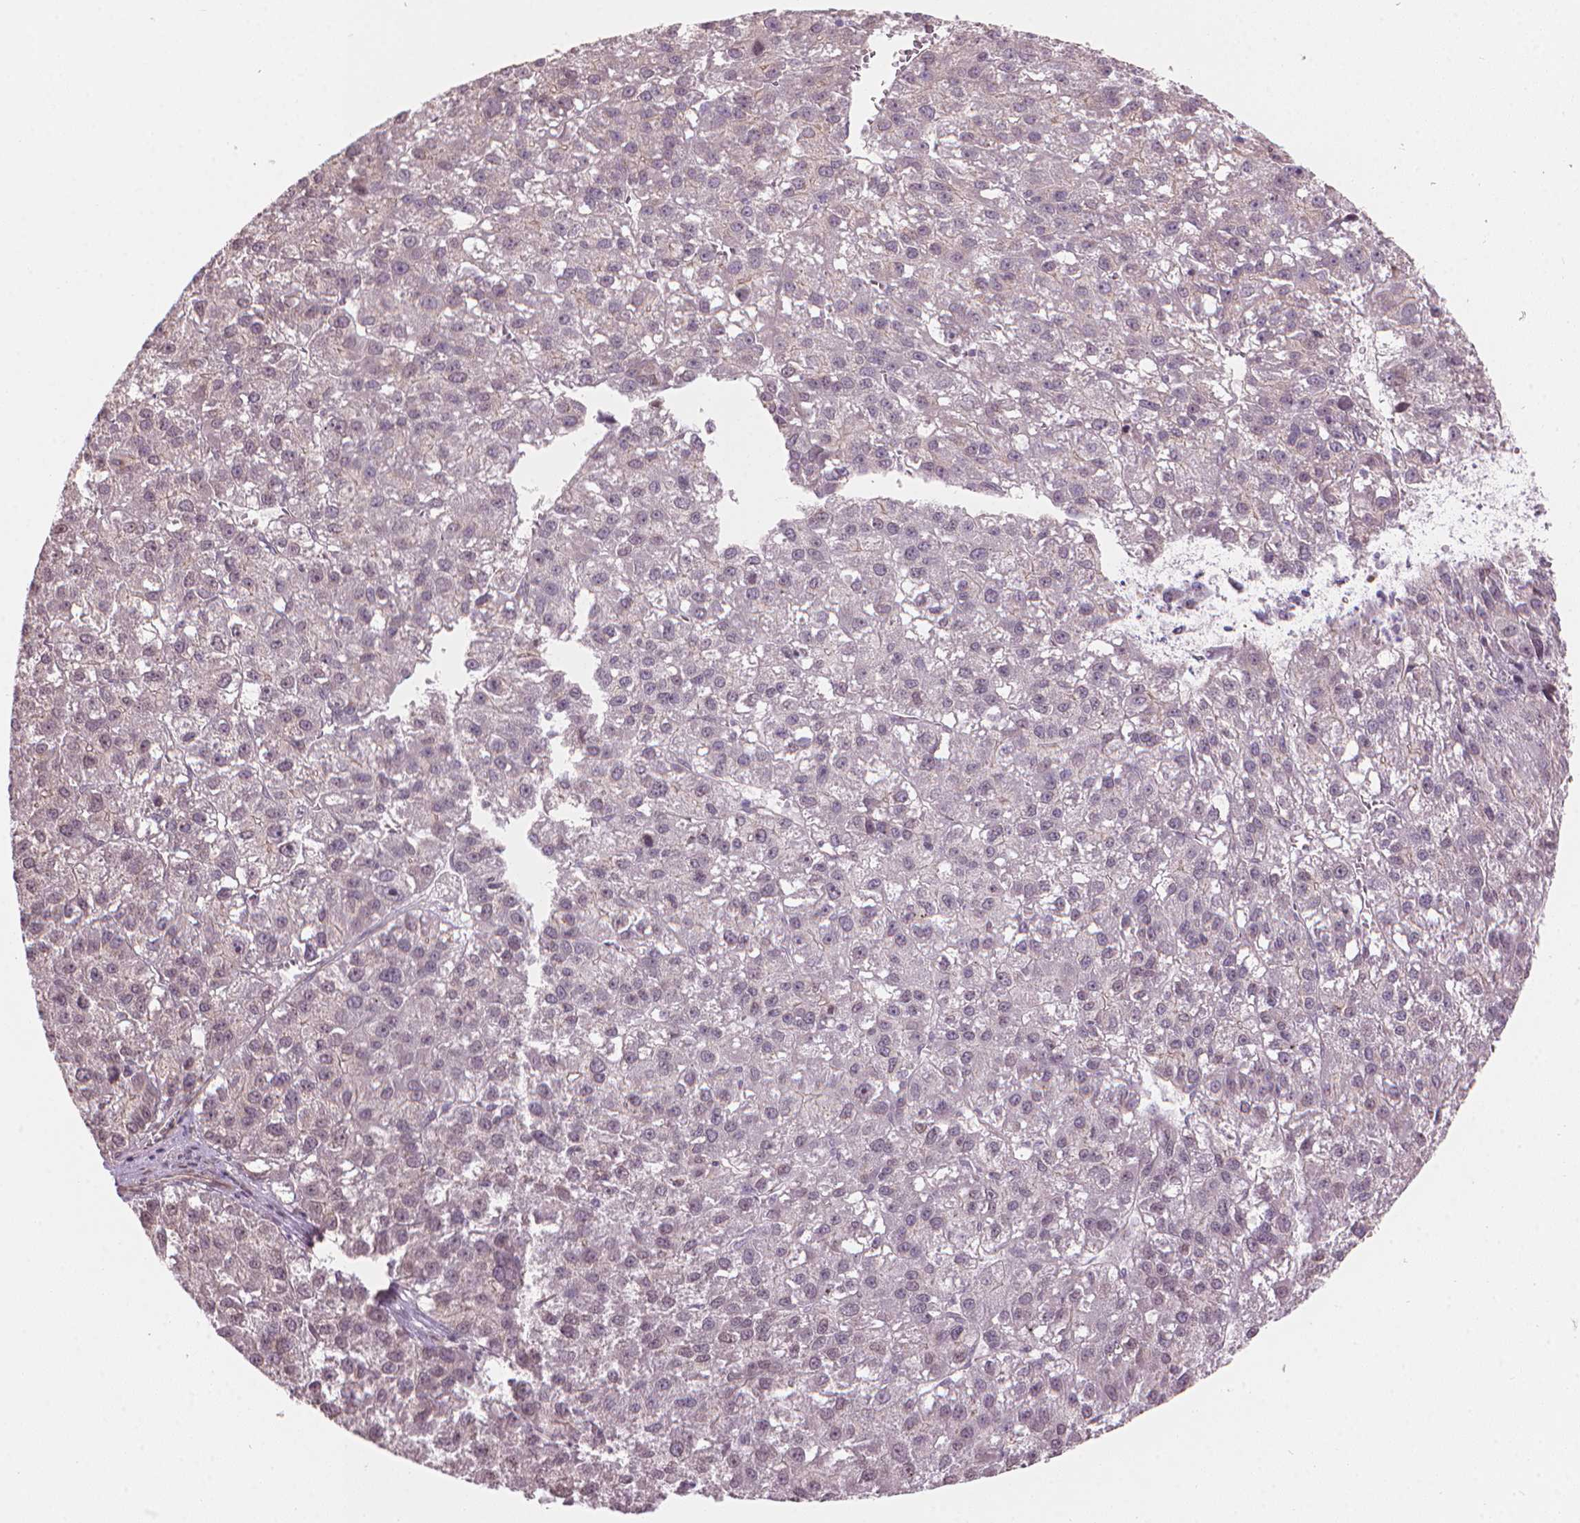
{"staining": {"intensity": "negative", "quantity": "none", "location": "none"}, "tissue": "liver cancer", "cell_type": "Tumor cells", "image_type": "cancer", "snomed": [{"axis": "morphology", "description": "Carcinoma, Hepatocellular, NOS"}, {"axis": "topography", "description": "Liver"}], "caption": "This is an immunohistochemistry (IHC) histopathology image of hepatocellular carcinoma (liver). There is no positivity in tumor cells.", "gene": "IFFO1", "patient": {"sex": "female", "age": 70}}